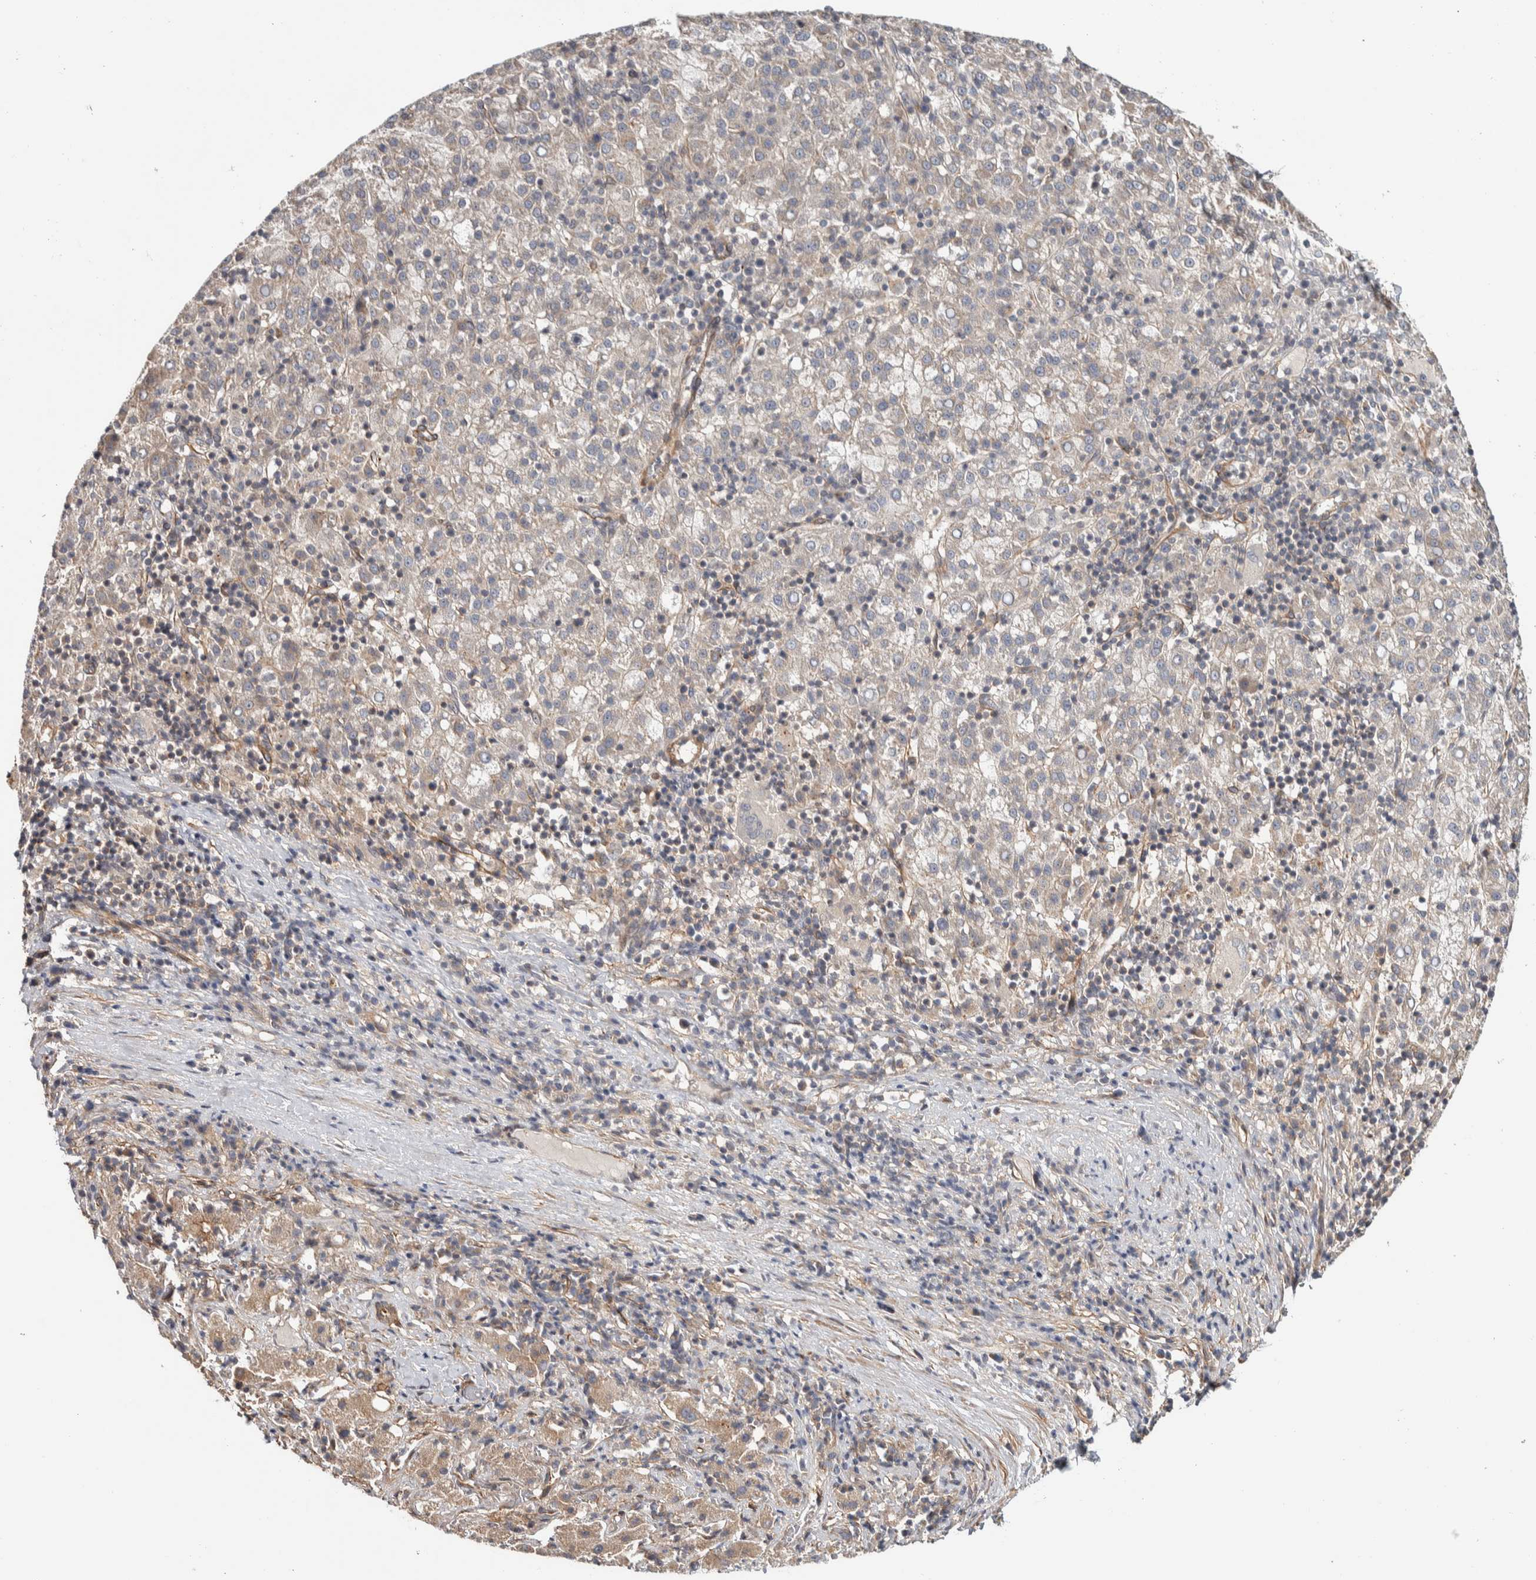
{"staining": {"intensity": "weak", "quantity": "<25%", "location": "cytoplasmic/membranous"}, "tissue": "liver cancer", "cell_type": "Tumor cells", "image_type": "cancer", "snomed": [{"axis": "morphology", "description": "Carcinoma, Hepatocellular, NOS"}, {"axis": "topography", "description": "Liver"}], "caption": "Liver cancer was stained to show a protein in brown. There is no significant staining in tumor cells. (DAB IHC with hematoxylin counter stain).", "gene": "CHMP4C", "patient": {"sex": "female", "age": 58}}